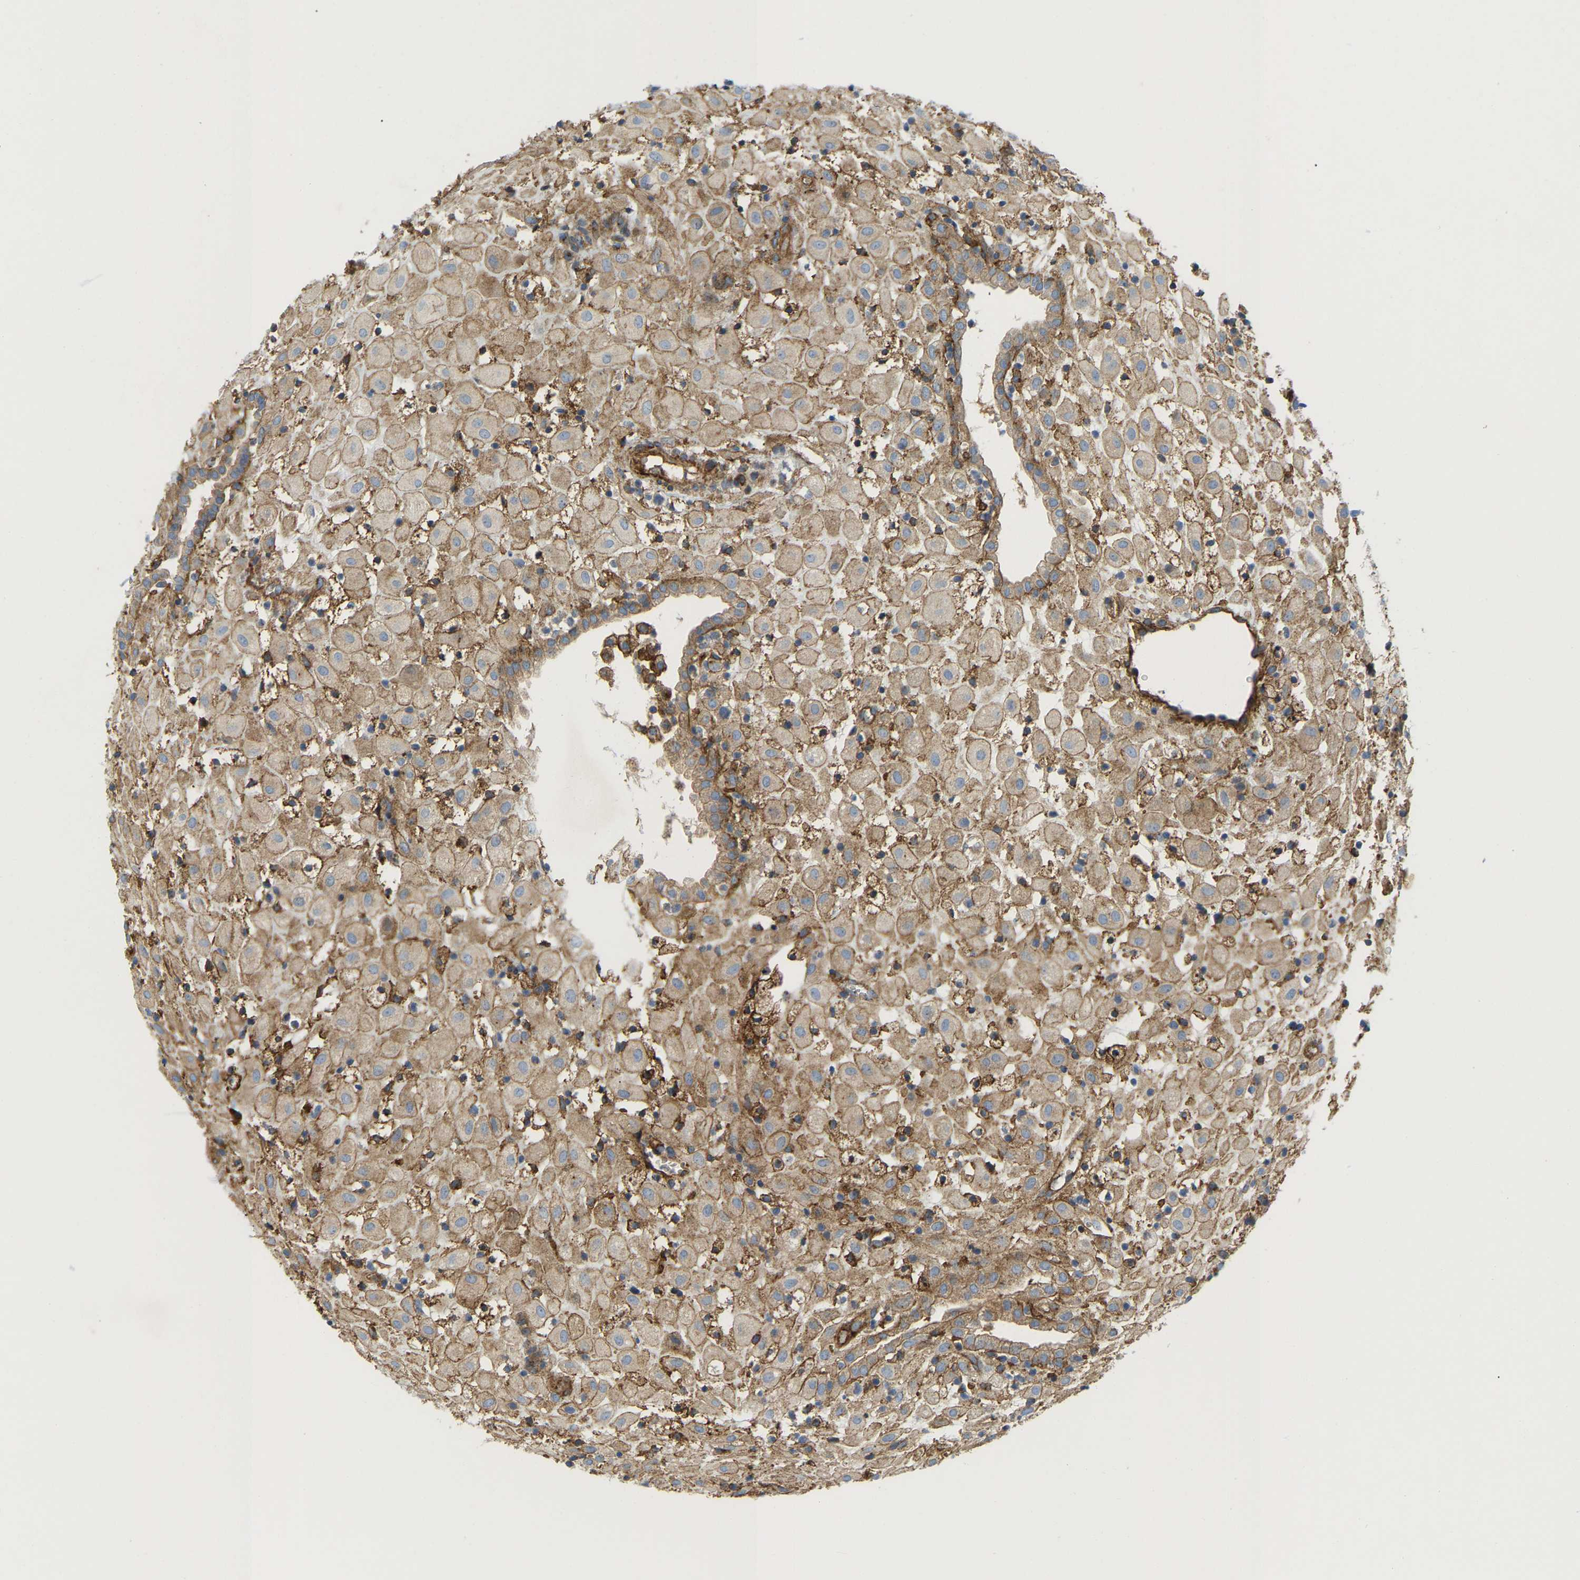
{"staining": {"intensity": "moderate", "quantity": "25%-75%", "location": "cytoplasmic/membranous"}, "tissue": "placenta", "cell_type": "Decidual cells", "image_type": "normal", "snomed": [{"axis": "morphology", "description": "Normal tissue, NOS"}, {"axis": "topography", "description": "Placenta"}], "caption": "Protein expression analysis of benign placenta demonstrates moderate cytoplasmic/membranous expression in about 25%-75% of decidual cells.", "gene": "PICALM", "patient": {"sex": "female", "age": 18}}